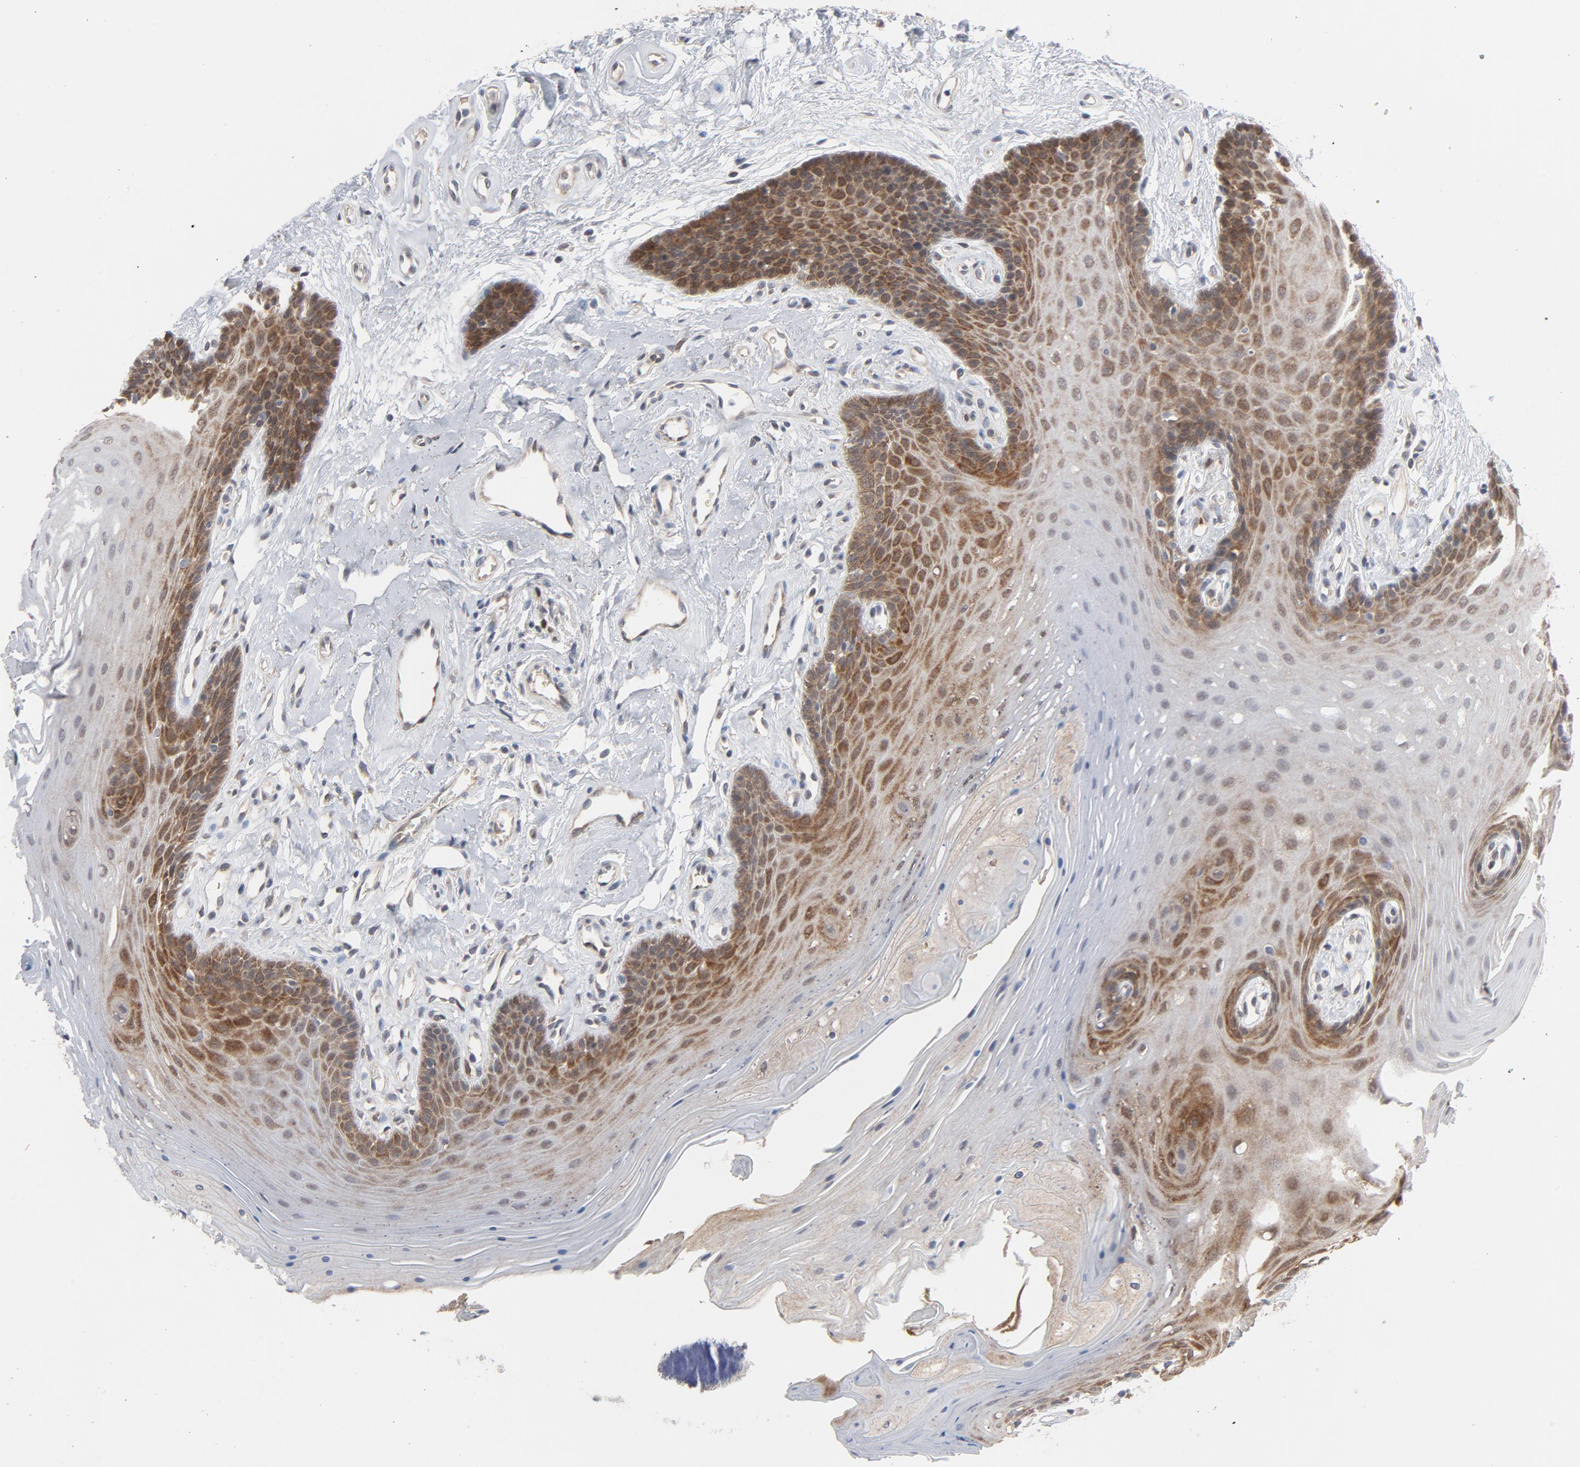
{"staining": {"intensity": "moderate", "quantity": "25%-75%", "location": "cytoplasmic/membranous"}, "tissue": "oral mucosa", "cell_type": "Squamous epithelial cells", "image_type": "normal", "snomed": [{"axis": "morphology", "description": "Normal tissue, NOS"}, {"axis": "topography", "description": "Oral tissue"}], "caption": "The histopathology image shows immunohistochemical staining of unremarkable oral mucosa. There is moderate cytoplasmic/membranous staining is identified in about 25%-75% of squamous epithelial cells. (IHC, brightfield microscopy, high magnification).", "gene": "PRDX1", "patient": {"sex": "male", "age": 62}}